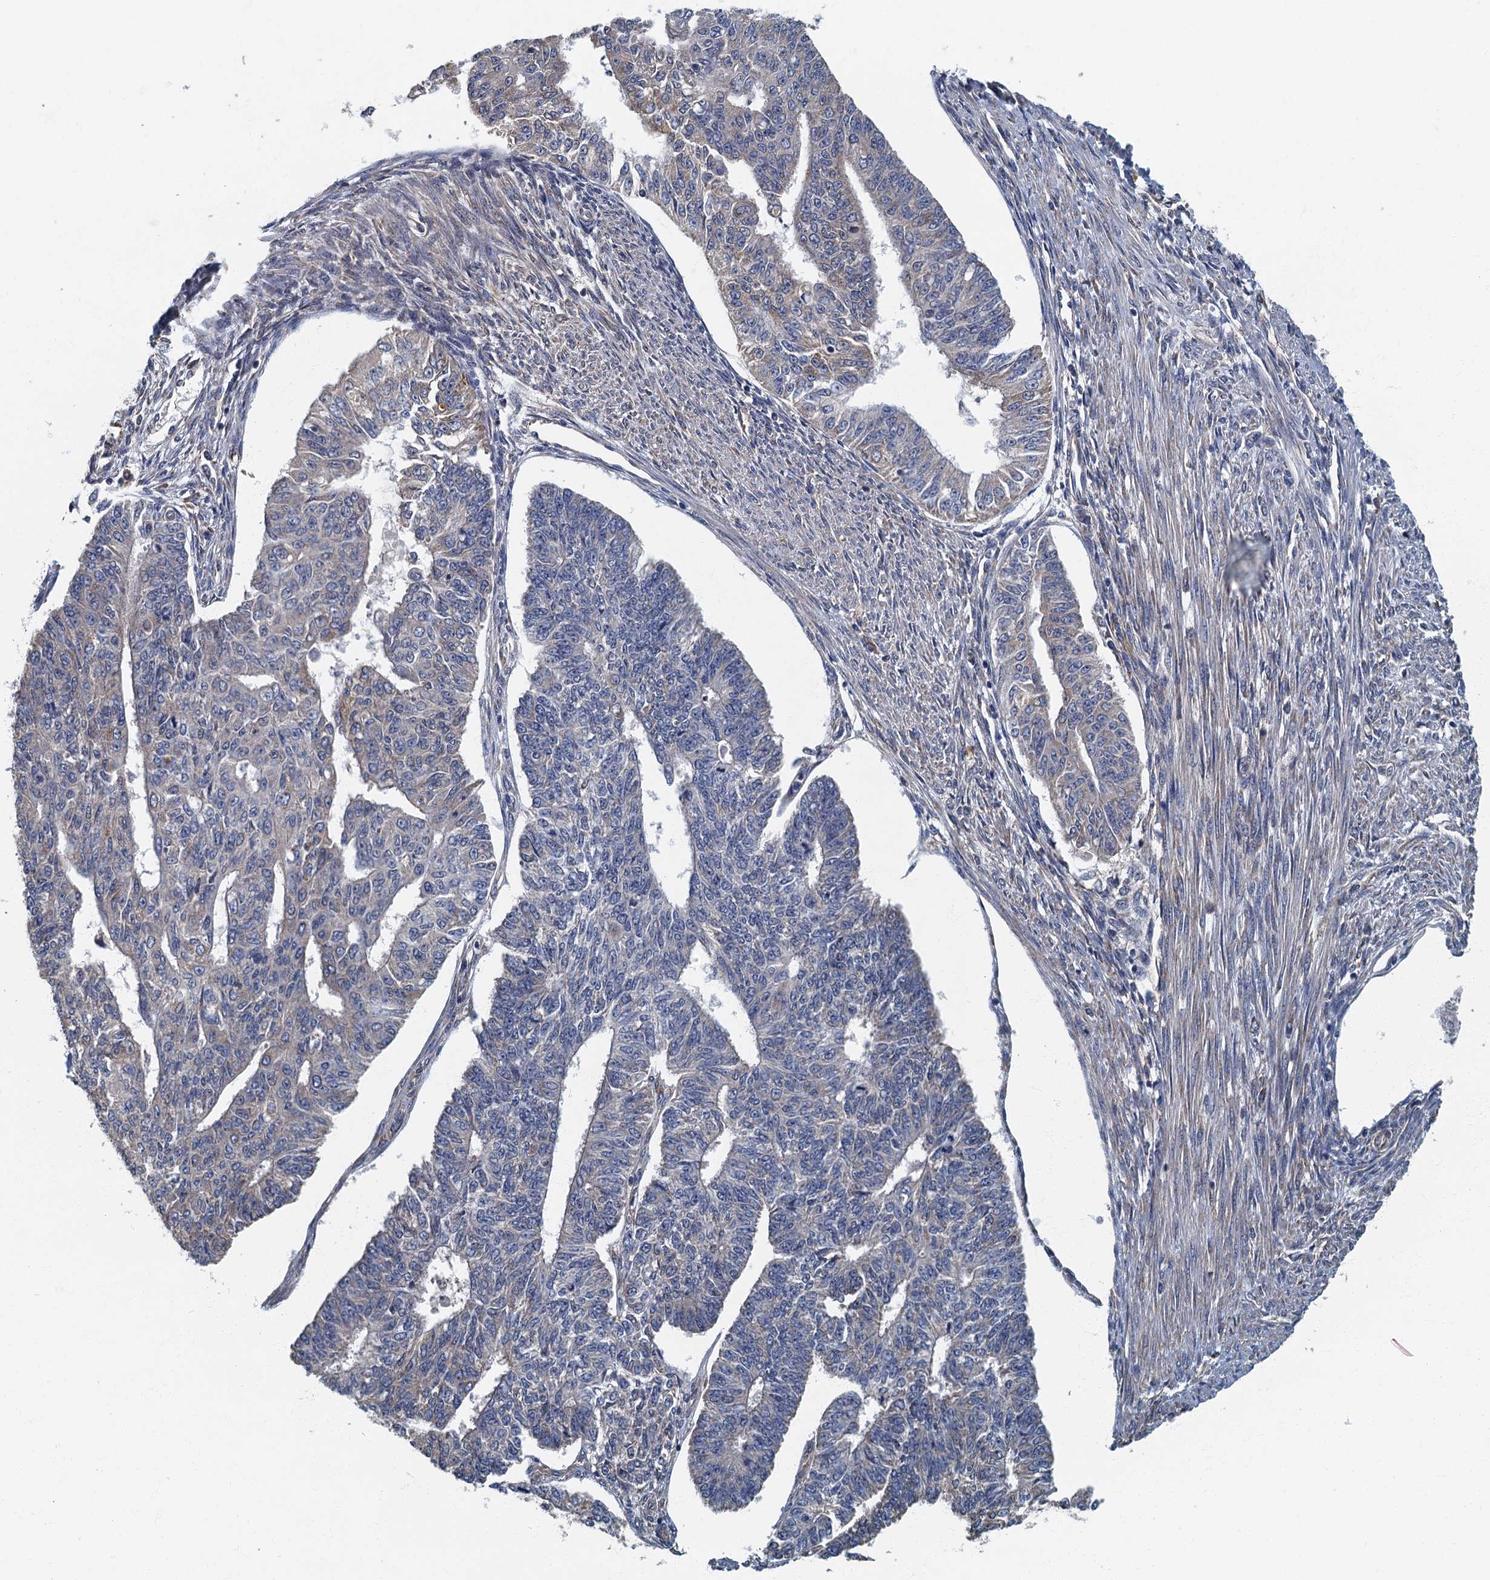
{"staining": {"intensity": "moderate", "quantity": "<25%", "location": "cytoplasmic/membranous"}, "tissue": "endometrial cancer", "cell_type": "Tumor cells", "image_type": "cancer", "snomed": [{"axis": "morphology", "description": "Adenocarcinoma, NOS"}, {"axis": "topography", "description": "Endometrium"}], "caption": "Immunohistochemical staining of human endometrial cancer (adenocarcinoma) shows moderate cytoplasmic/membranous protein positivity in about <25% of tumor cells. (IHC, brightfield microscopy, high magnification).", "gene": "DDX49", "patient": {"sex": "female", "age": 32}}